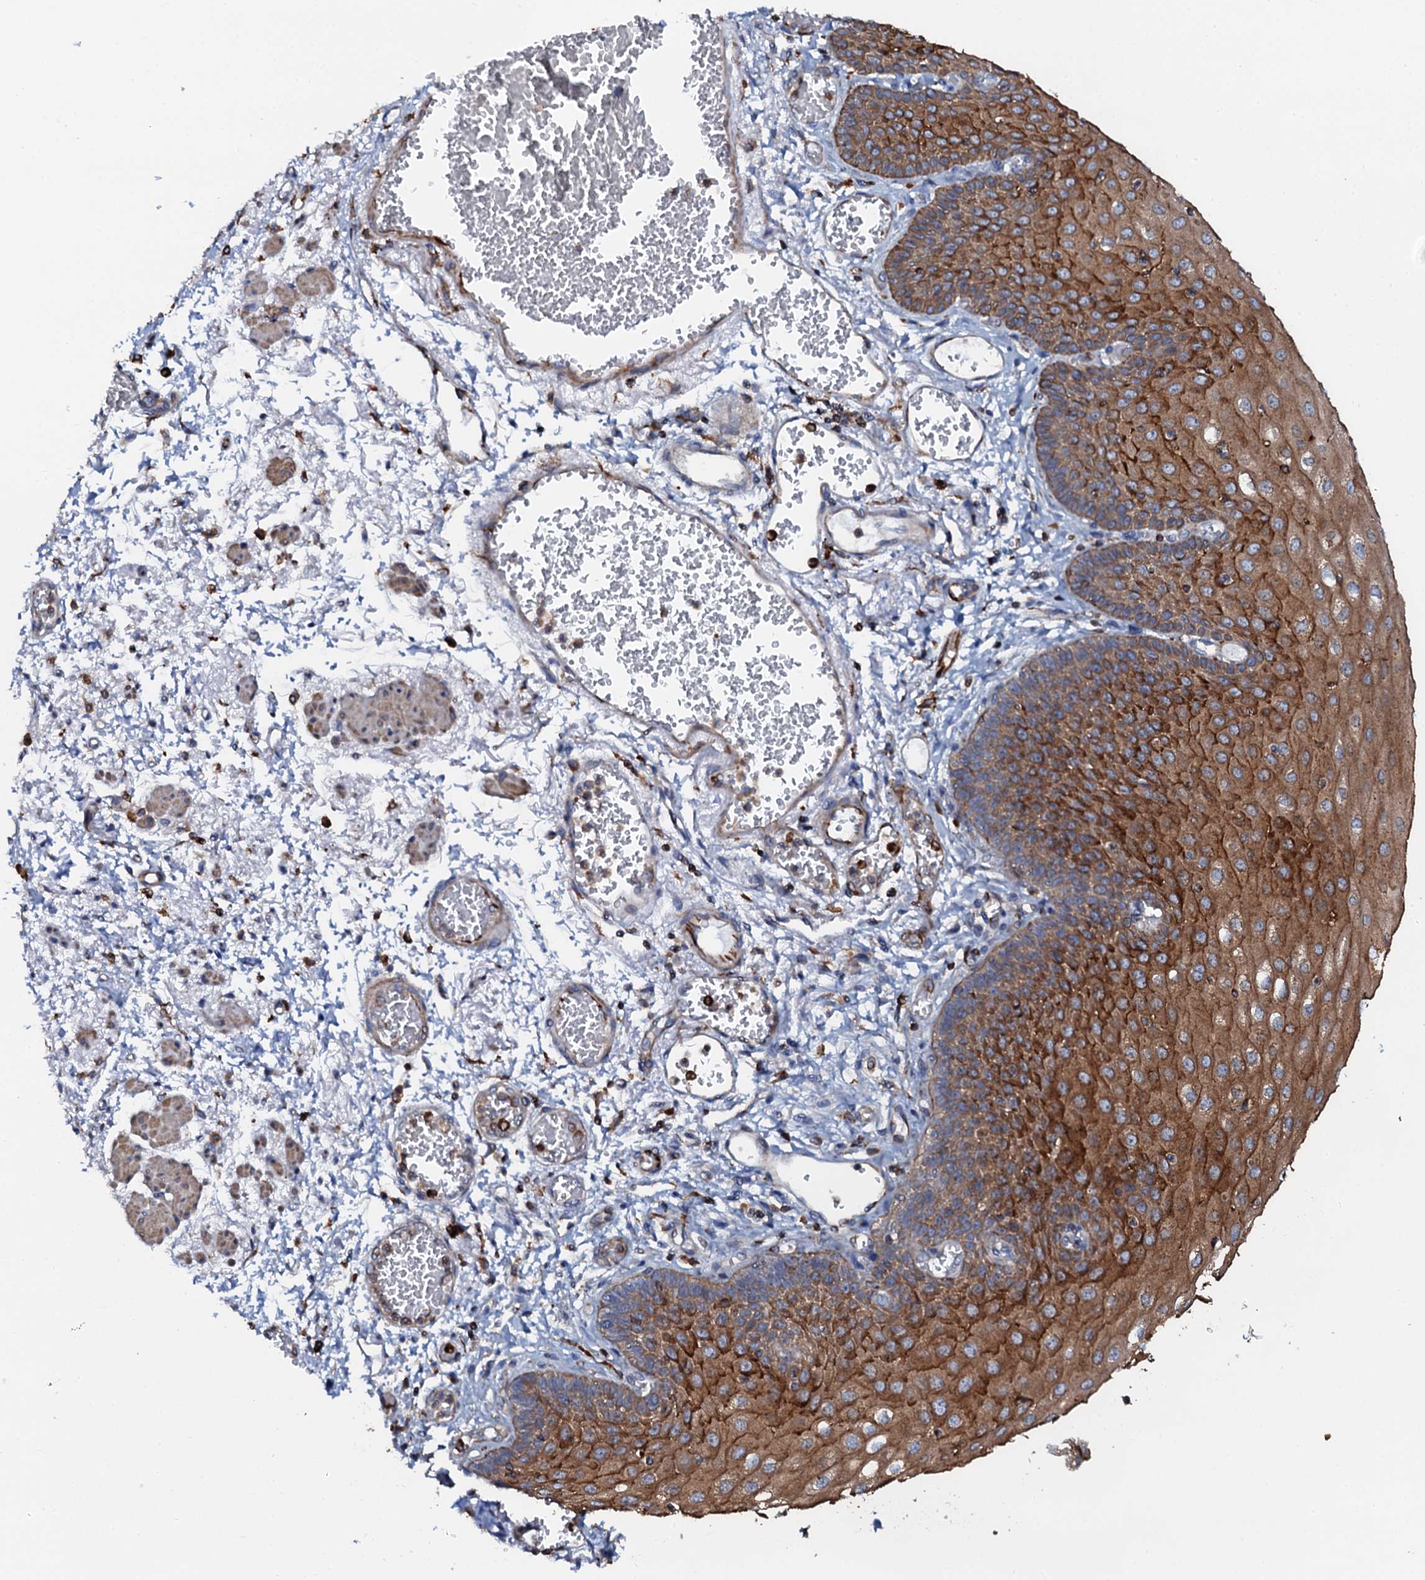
{"staining": {"intensity": "strong", "quantity": ">75%", "location": "cytoplasmic/membranous"}, "tissue": "esophagus", "cell_type": "Squamous epithelial cells", "image_type": "normal", "snomed": [{"axis": "morphology", "description": "Normal tissue, NOS"}, {"axis": "topography", "description": "Esophagus"}], "caption": "IHC image of normal human esophagus stained for a protein (brown), which reveals high levels of strong cytoplasmic/membranous positivity in about >75% of squamous epithelial cells.", "gene": "VAMP8", "patient": {"sex": "male", "age": 81}}